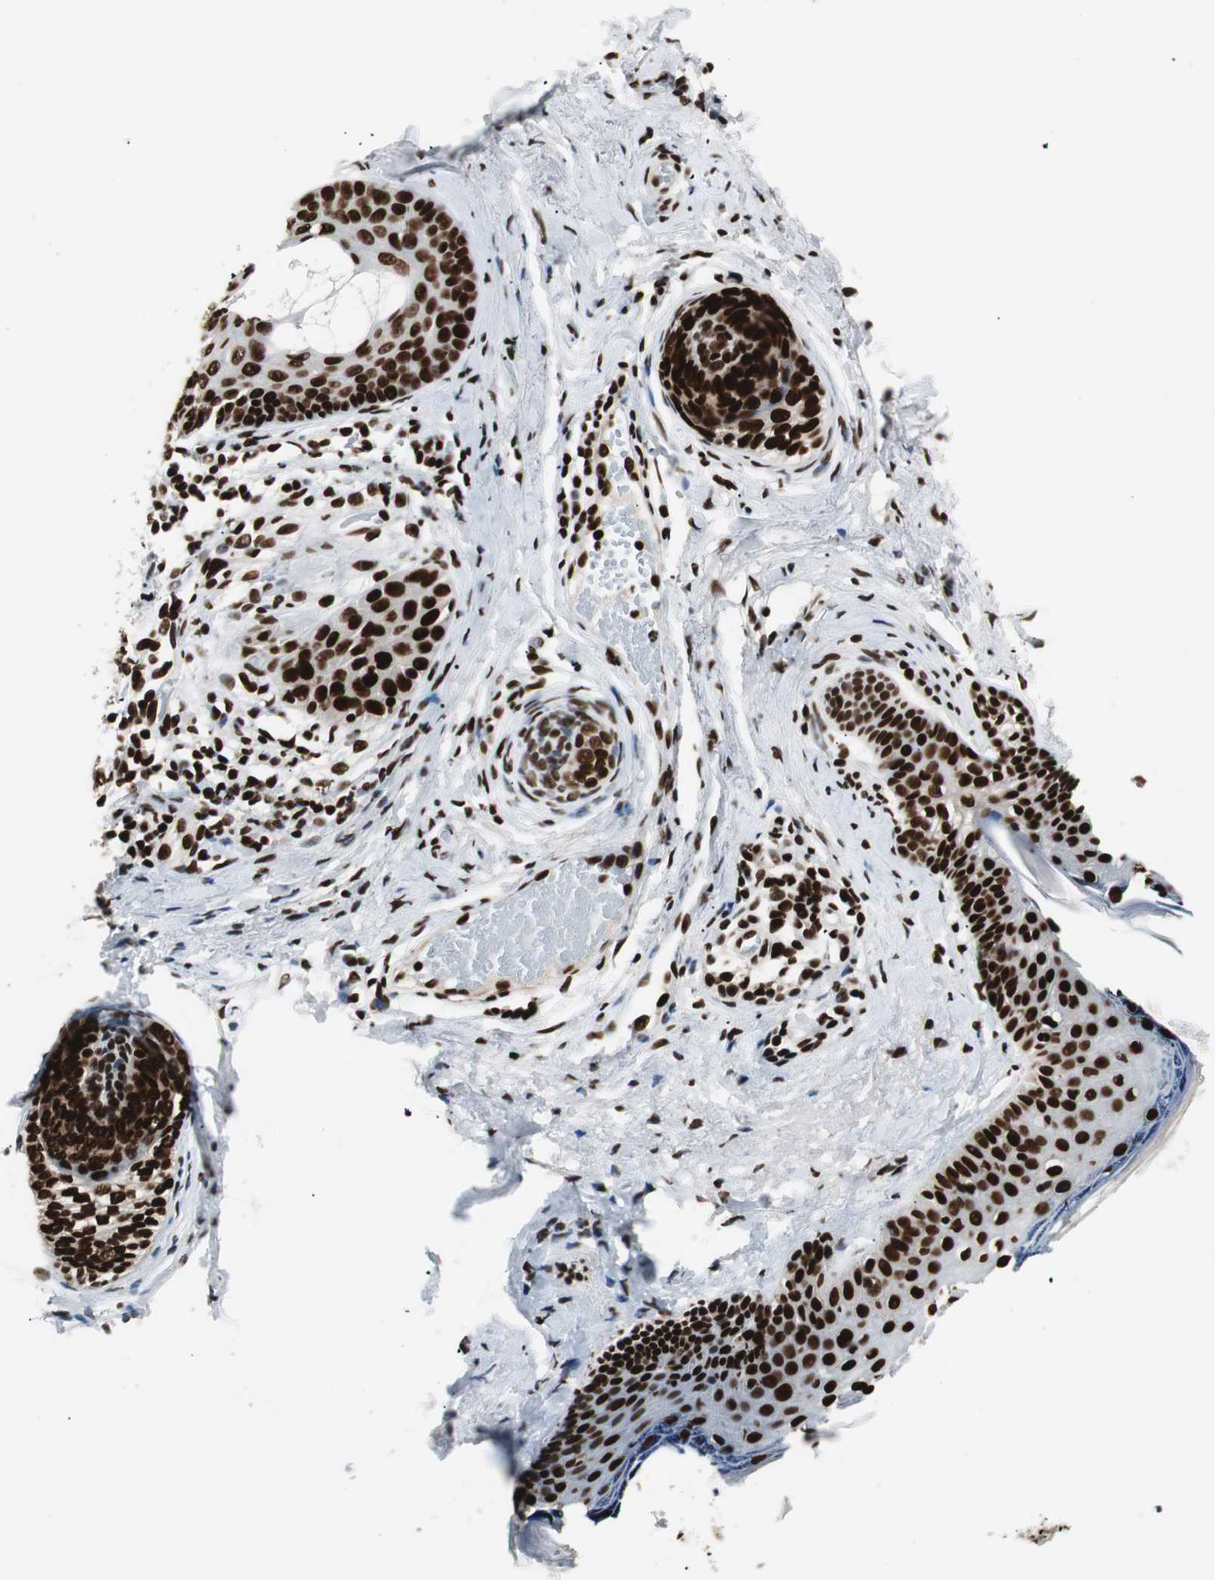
{"staining": {"intensity": "strong", "quantity": ">75%", "location": "nuclear"}, "tissue": "skin cancer", "cell_type": "Tumor cells", "image_type": "cancer", "snomed": [{"axis": "morphology", "description": "Normal tissue, NOS"}, {"axis": "morphology", "description": "Basal cell carcinoma"}, {"axis": "topography", "description": "Skin"}], "caption": "Immunohistochemistry (DAB) staining of human skin basal cell carcinoma reveals strong nuclear protein positivity in about >75% of tumor cells.", "gene": "MTA2", "patient": {"sex": "female", "age": 69}}